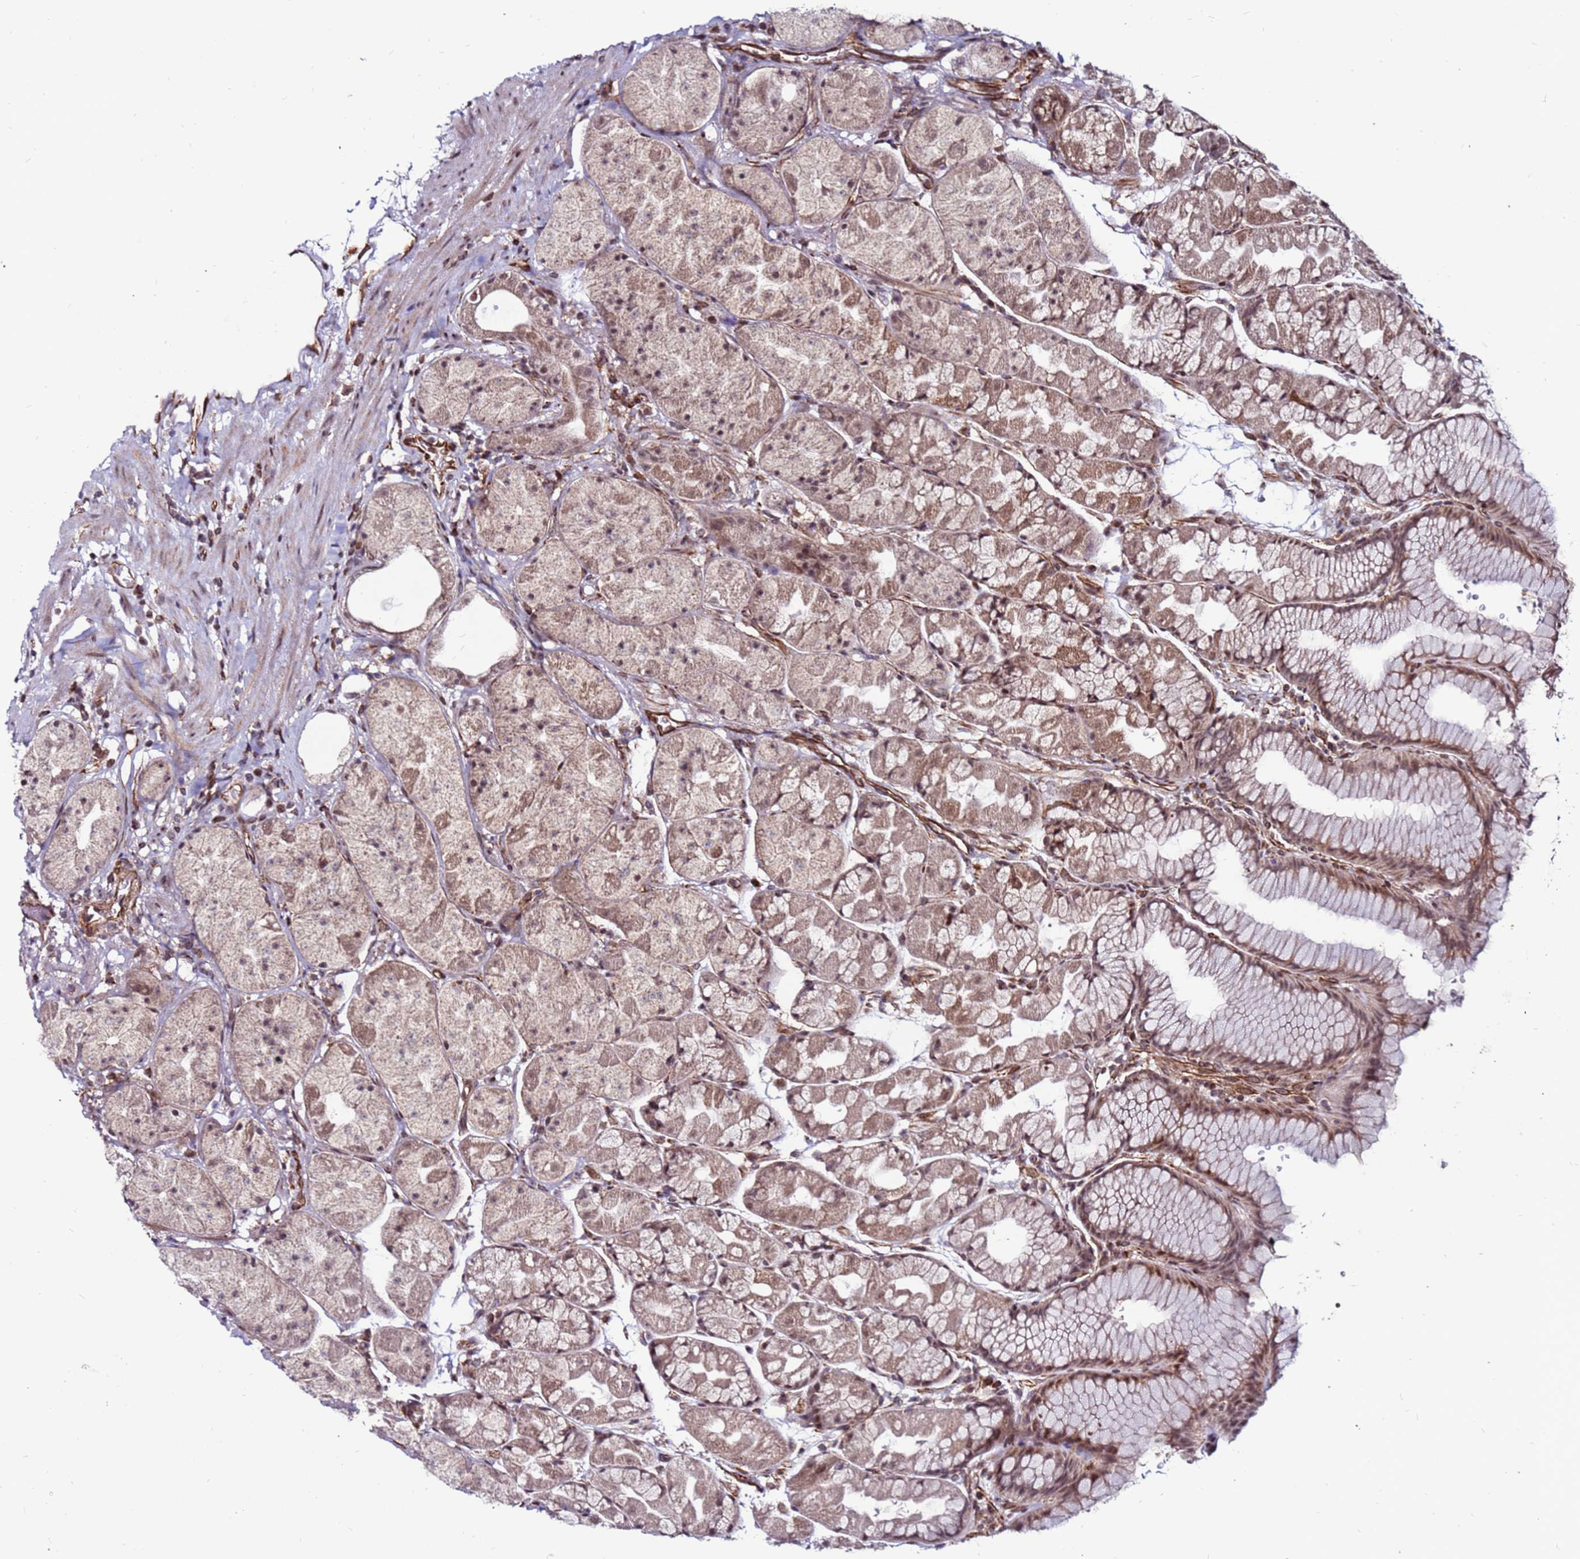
{"staining": {"intensity": "moderate", "quantity": ">75%", "location": "cytoplasmic/membranous,nuclear"}, "tissue": "stomach", "cell_type": "Glandular cells", "image_type": "normal", "snomed": [{"axis": "morphology", "description": "Normal tissue, NOS"}, {"axis": "topography", "description": "Stomach"}], "caption": "Immunohistochemical staining of benign human stomach exhibits moderate cytoplasmic/membranous,nuclear protein expression in approximately >75% of glandular cells. (DAB (3,3'-diaminobenzidine) = brown stain, brightfield microscopy at high magnification).", "gene": "CLK3", "patient": {"sex": "male", "age": 57}}